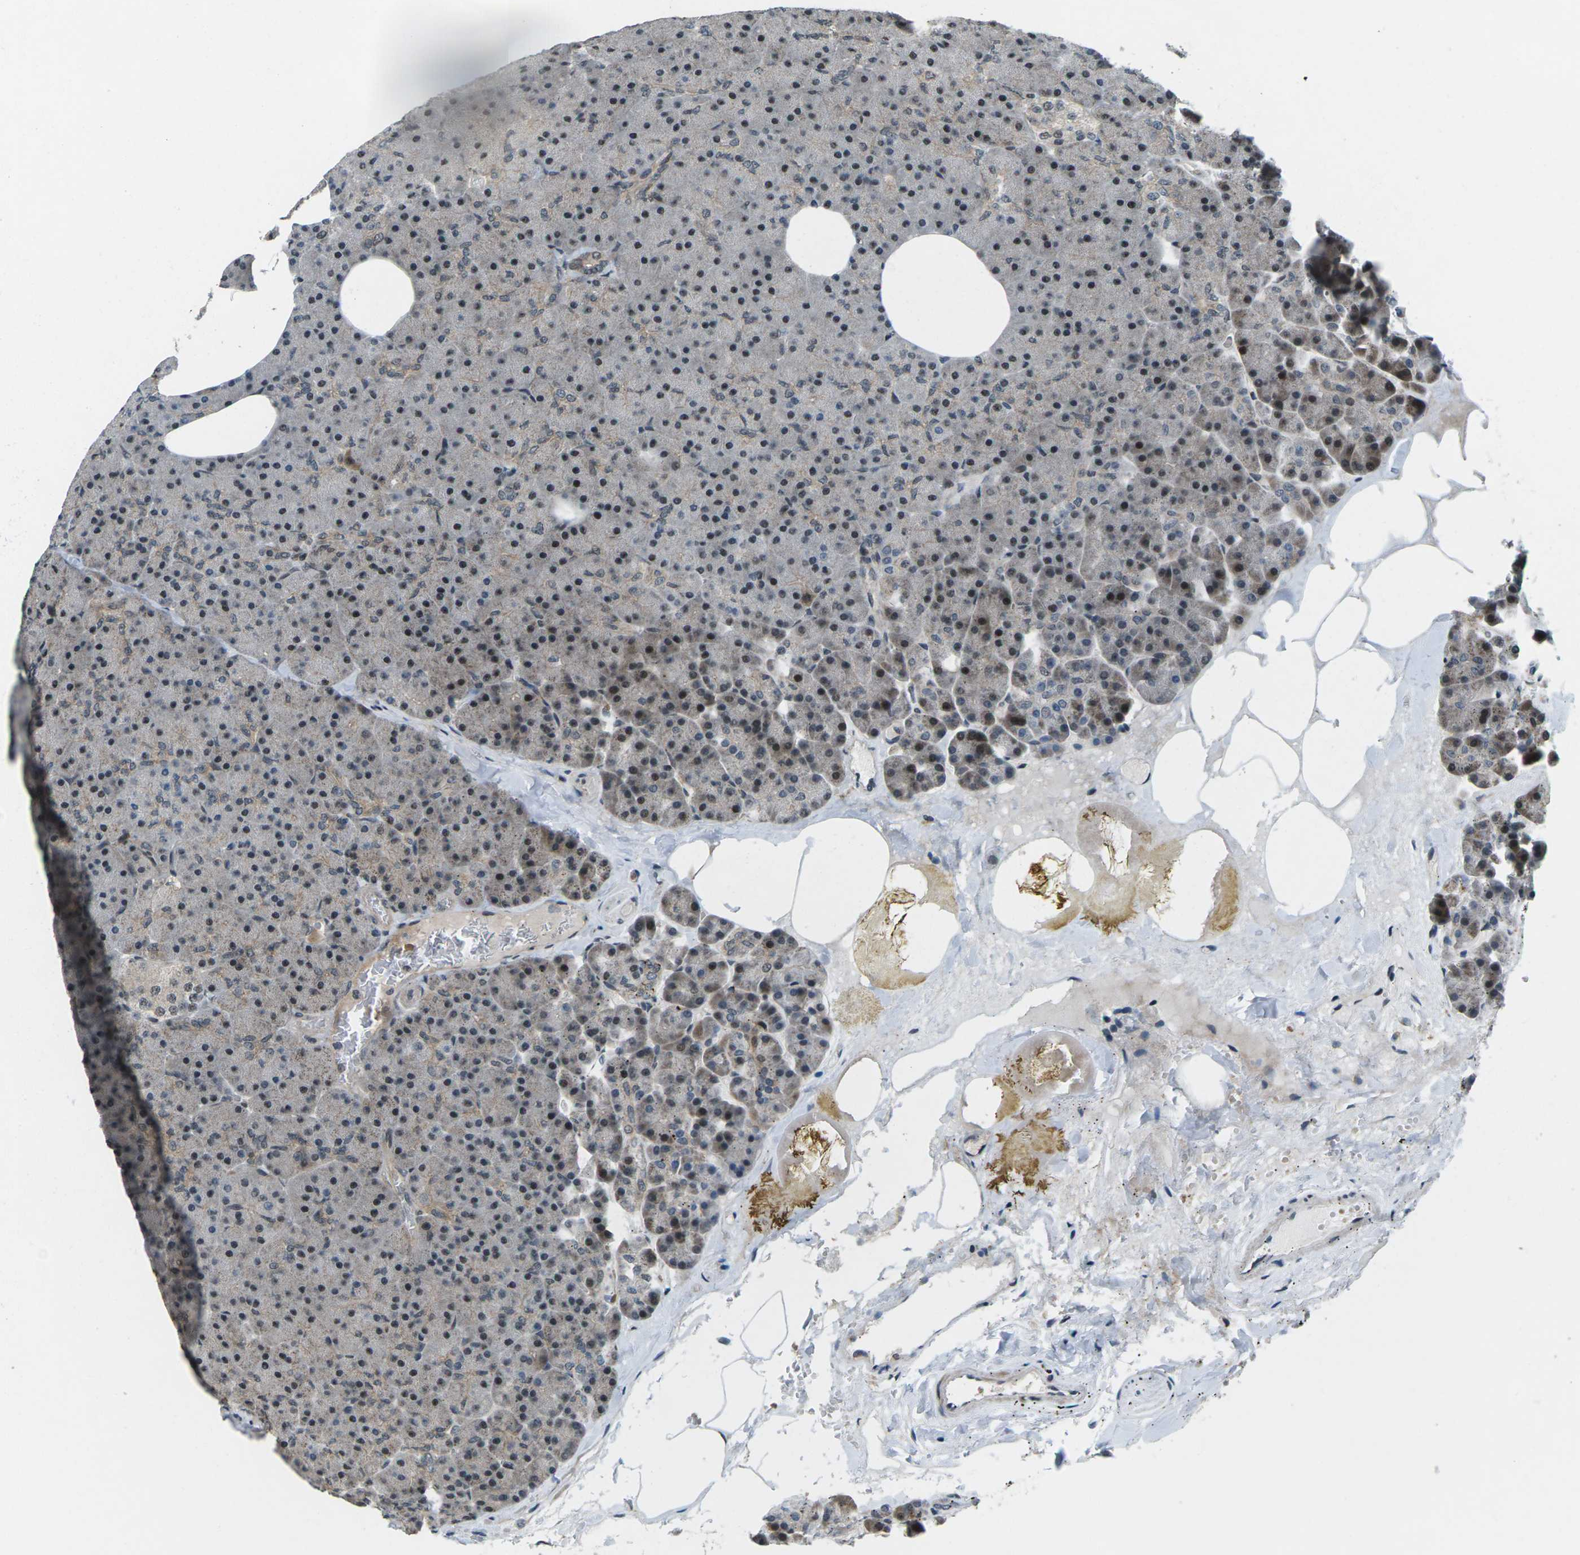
{"staining": {"intensity": "strong", "quantity": ">75%", "location": "cytoplasmic/membranous,nuclear"}, "tissue": "pancreas", "cell_type": "Exocrine glandular cells", "image_type": "normal", "snomed": [{"axis": "morphology", "description": "Normal tissue, NOS"}, {"axis": "topography", "description": "Pancreas"}], "caption": "Immunohistochemical staining of unremarkable pancreas displays strong cytoplasmic/membranous,nuclear protein staining in approximately >75% of exocrine glandular cells.", "gene": "UBE2S", "patient": {"sex": "female", "age": 35}}